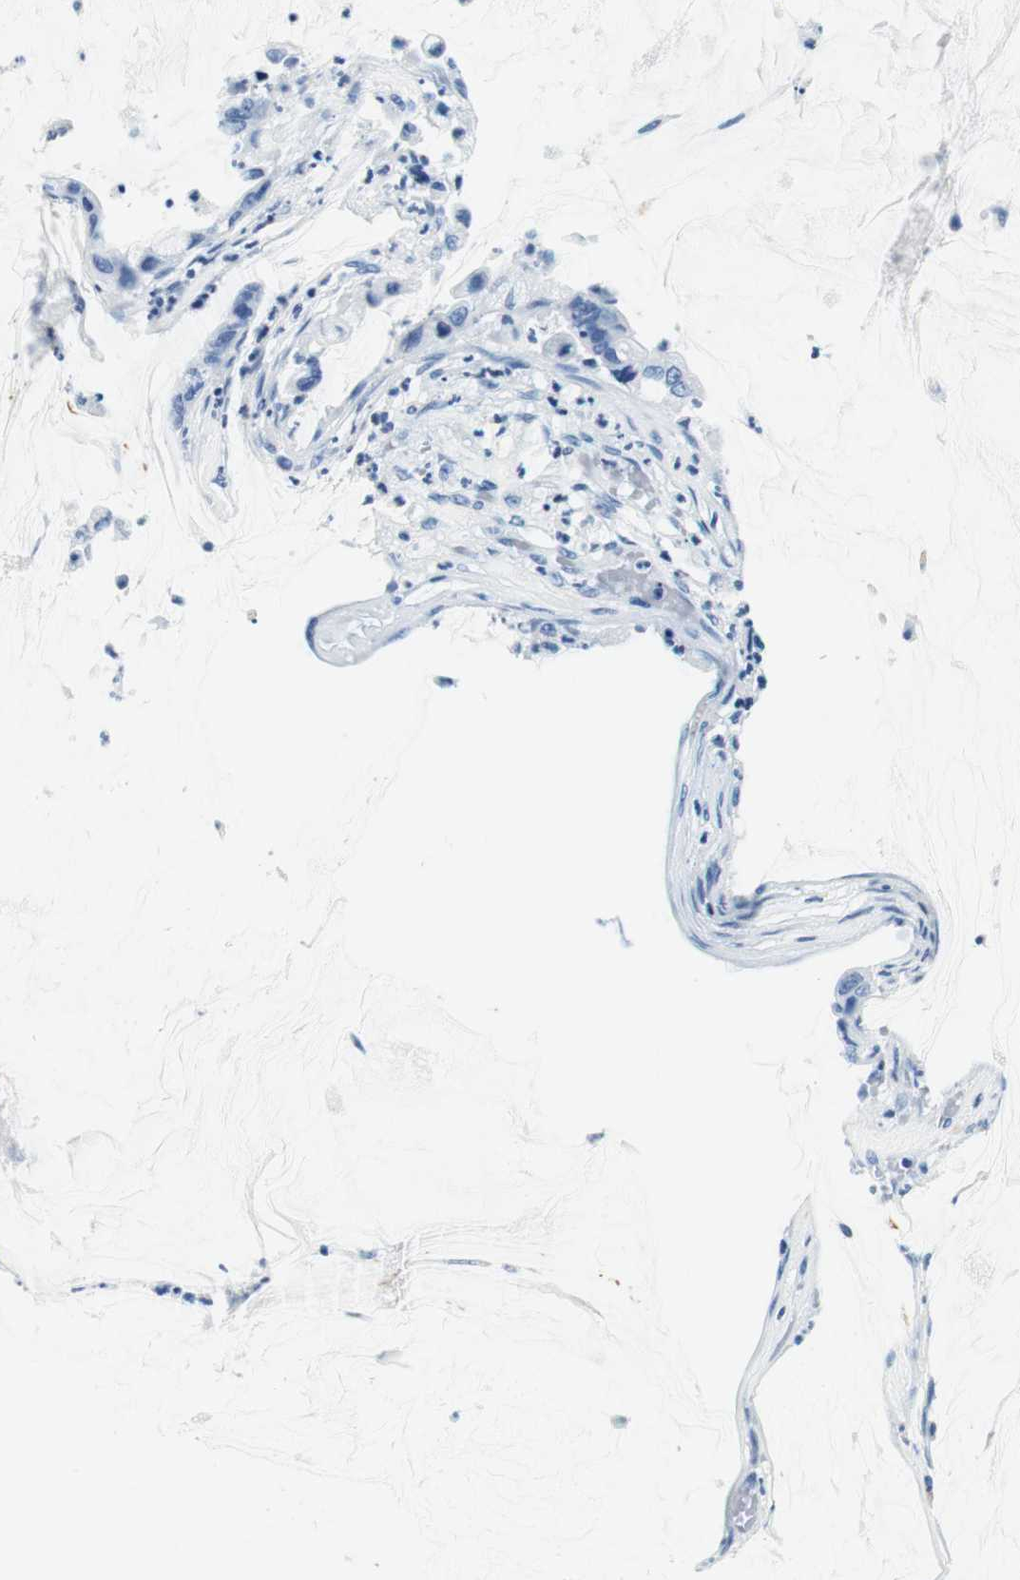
{"staining": {"intensity": "negative", "quantity": "none", "location": "none"}, "tissue": "pancreatic cancer", "cell_type": "Tumor cells", "image_type": "cancer", "snomed": [{"axis": "morphology", "description": "Adenocarcinoma, NOS"}, {"axis": "topography", "description": "Pancreas"}], "caption": "A histopathology image of human pancreatic cancer is negative for staining in tumor cells.", "gene": "HLA-DRB1", "patient": {"sex": "male", "age": 41}}